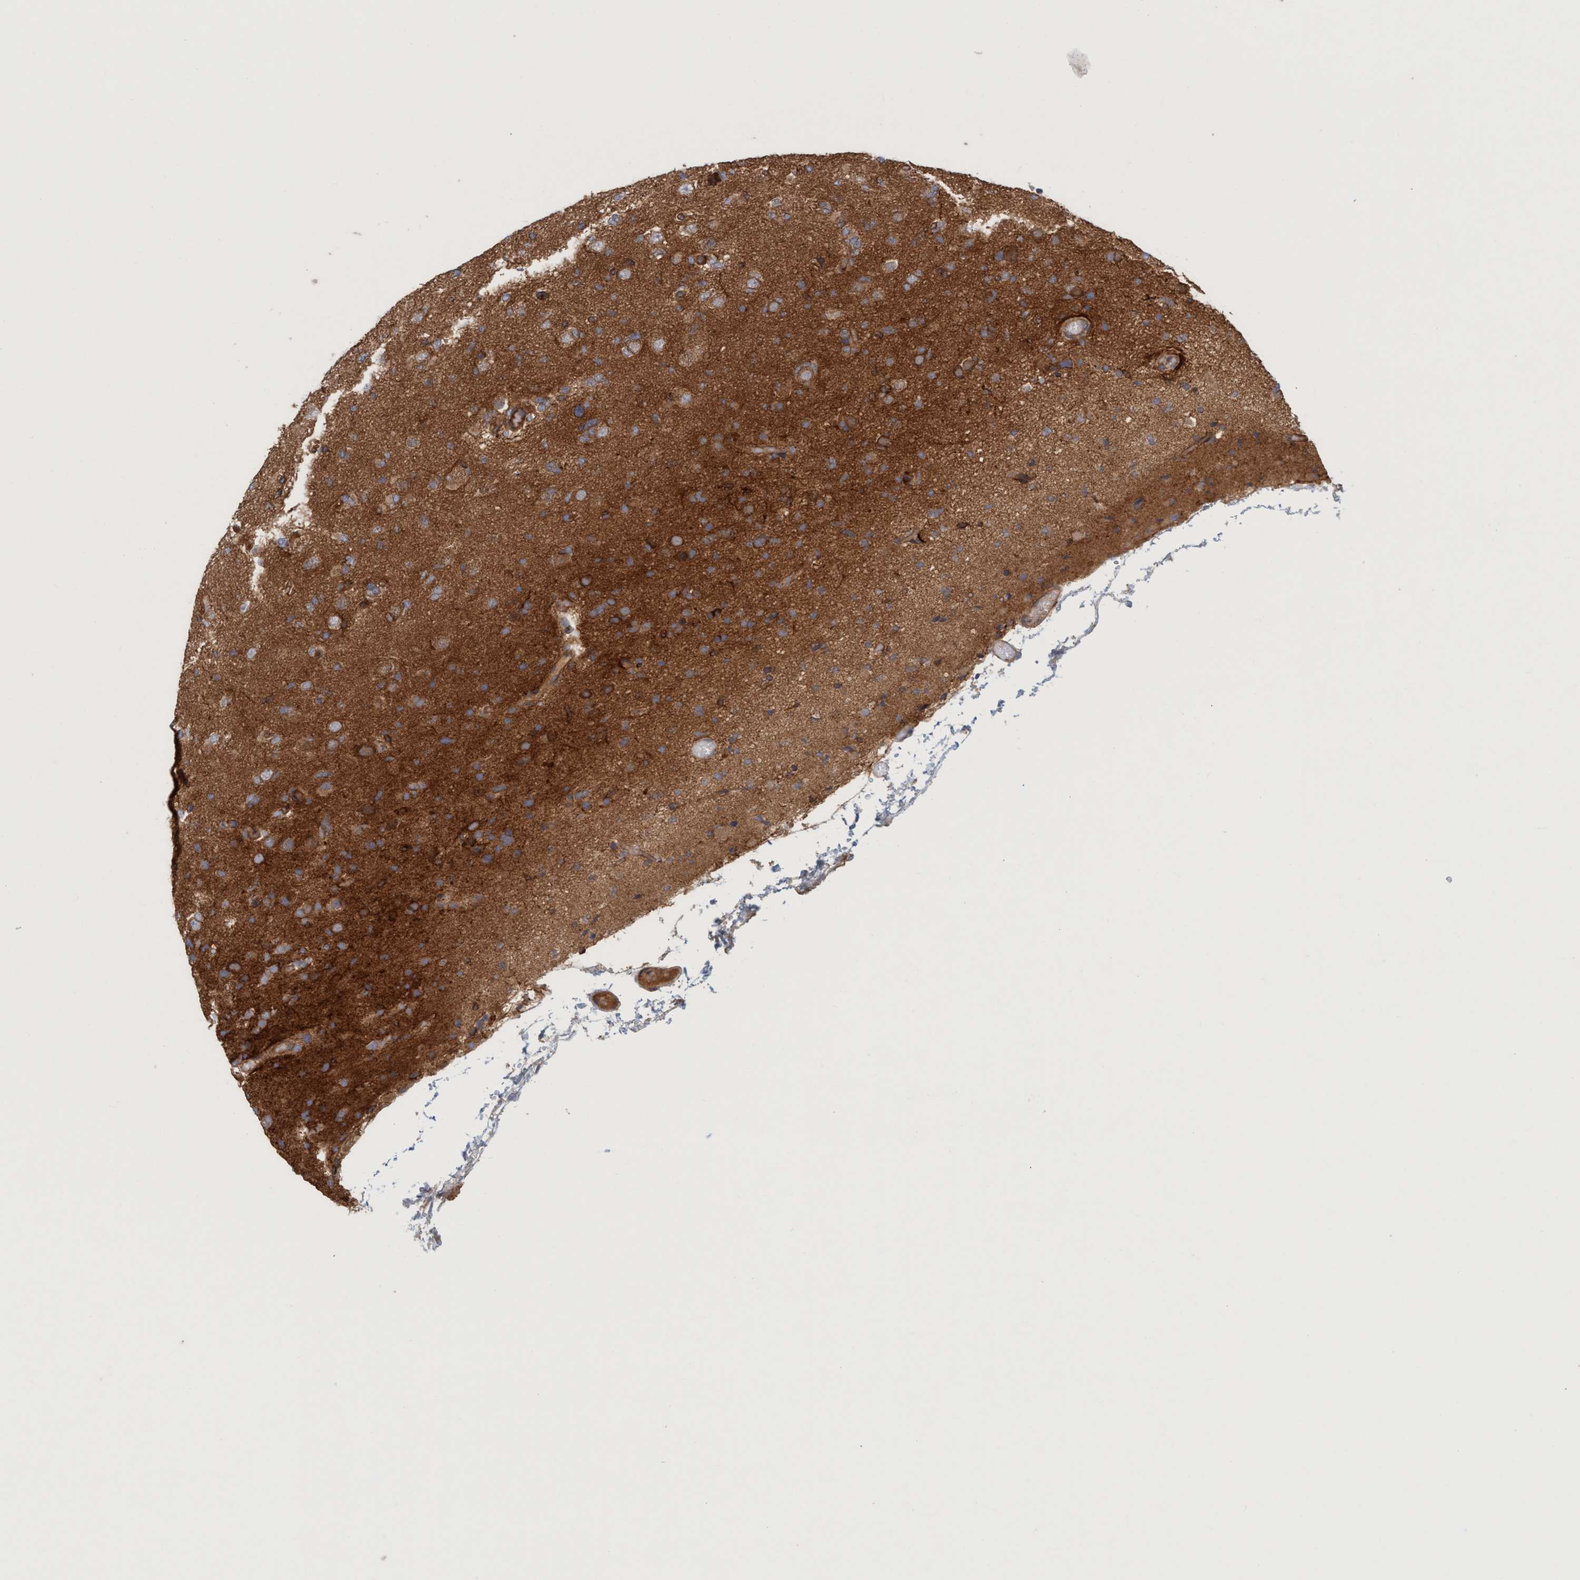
{"staining": {"intensity": "strong", "quantity": ">75%", "location": "cytoplasmic/membranous"}, "tissue": "glioma", "cell_type": "Tumor cells", "image_type": "cancer", "snomed": [{"axis": "morphology", "description": "Glioma, malignant, Low grade"}, {"axis": "topography", "description": "Brain"}], "caption": "Brown immunohistochemical staining in malignant glioma (low-grade) shows strong cytoplasmic/membranous staining in approximately >75% of tumor cells.", "gene": "SPECC1", "patient": {"sex": "female", "age": 22}}